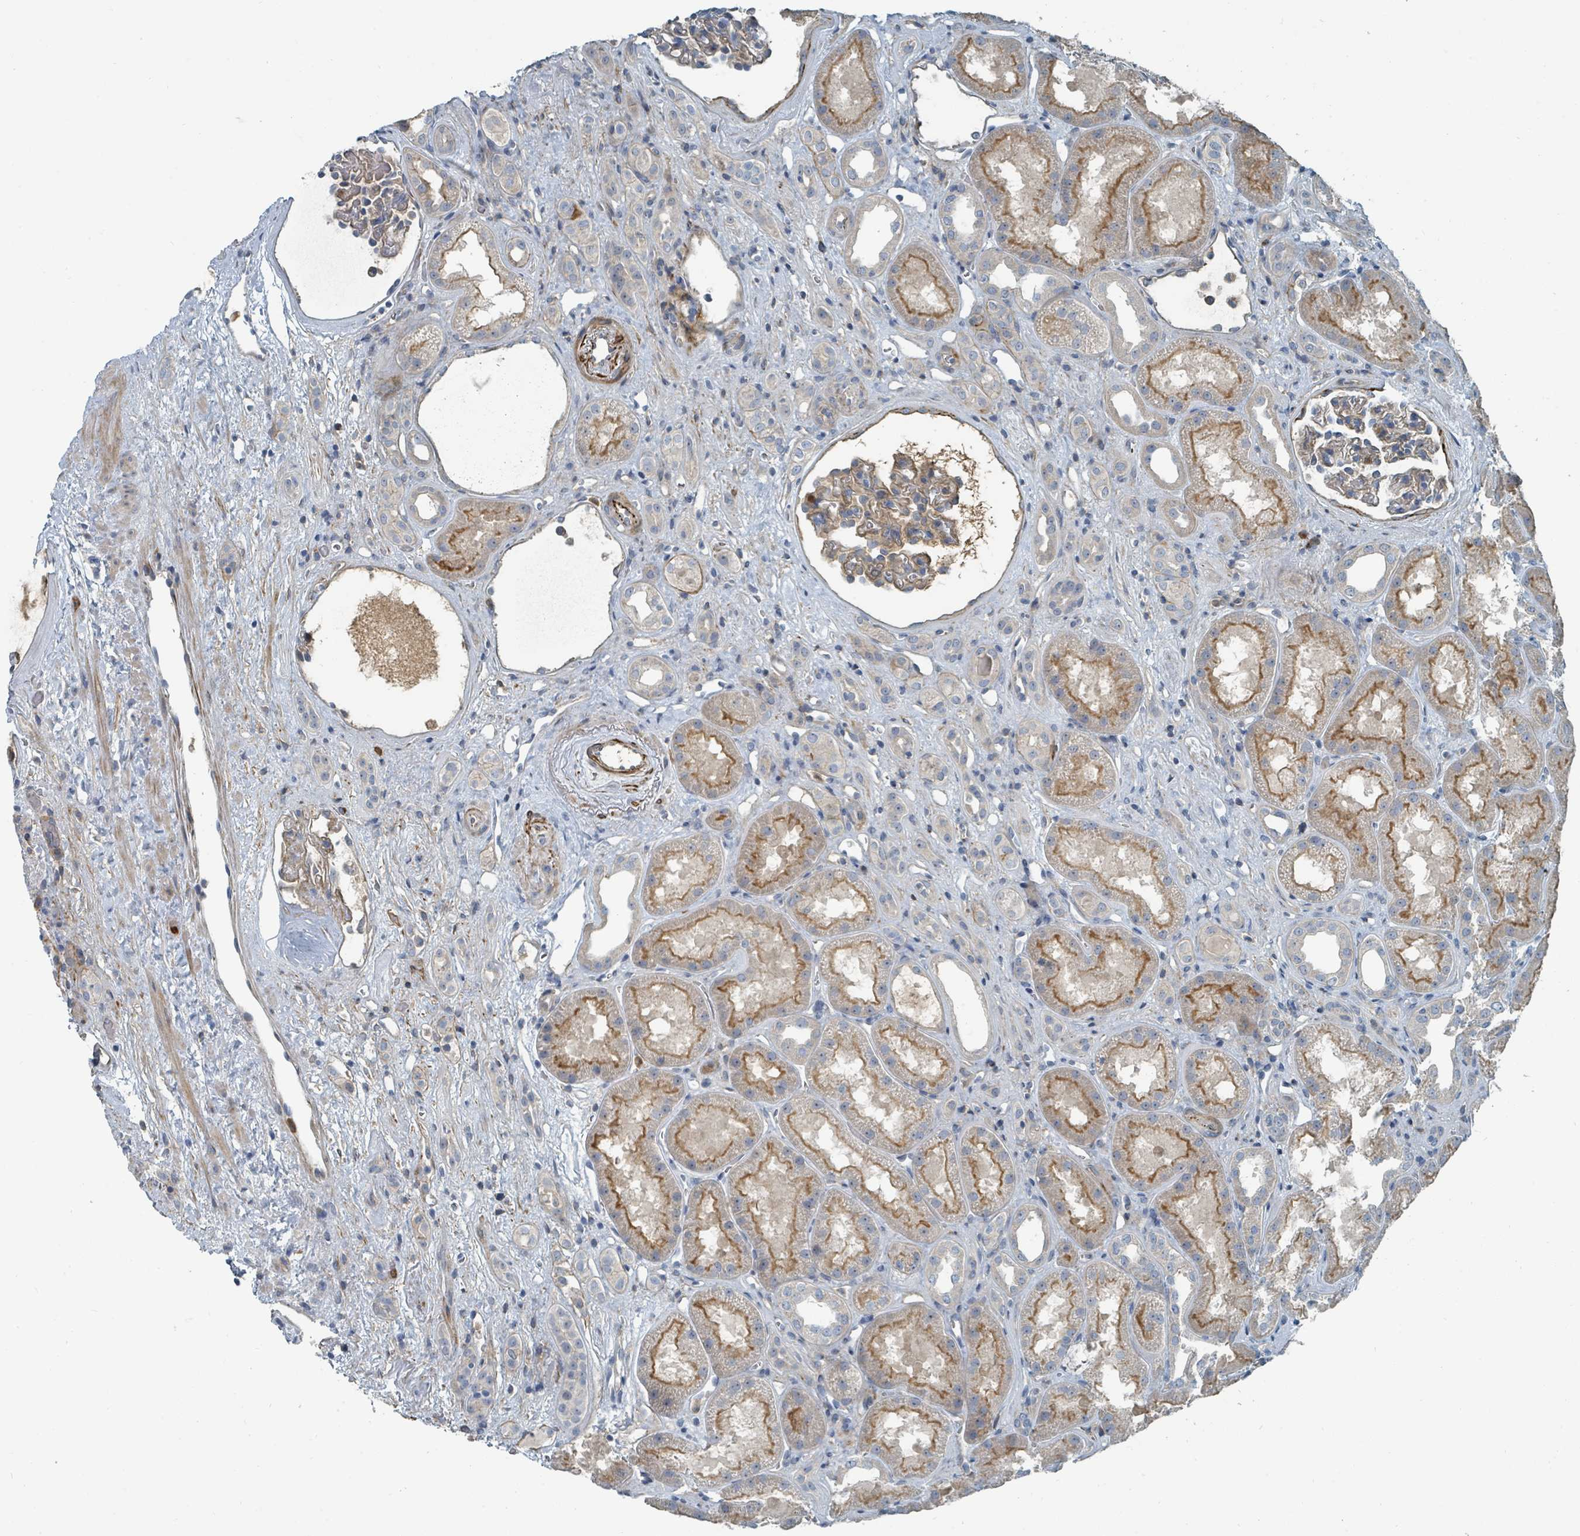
{"staining": {"intensity": "moderate", "quantity": "<25%", "location": "cytoplasmic/membranous,nuclear"}, "tissue": "kidney", "cell_type": "Cells in glomeruli", "image_type": "normal", "snomed": [{"axis": "morphology", "description": "Normal tissue, NOS"}, {"axis": "topography", "description": "Kidney"}], "caption": "Cells in glomeruli demonstrate low levels of moderate cytoplasmic/membranous,nuclear staining in about <25% of cells in benign kidney.", "gene": "SLC44A5", "patient": {"sex": "male", "age": 61}}